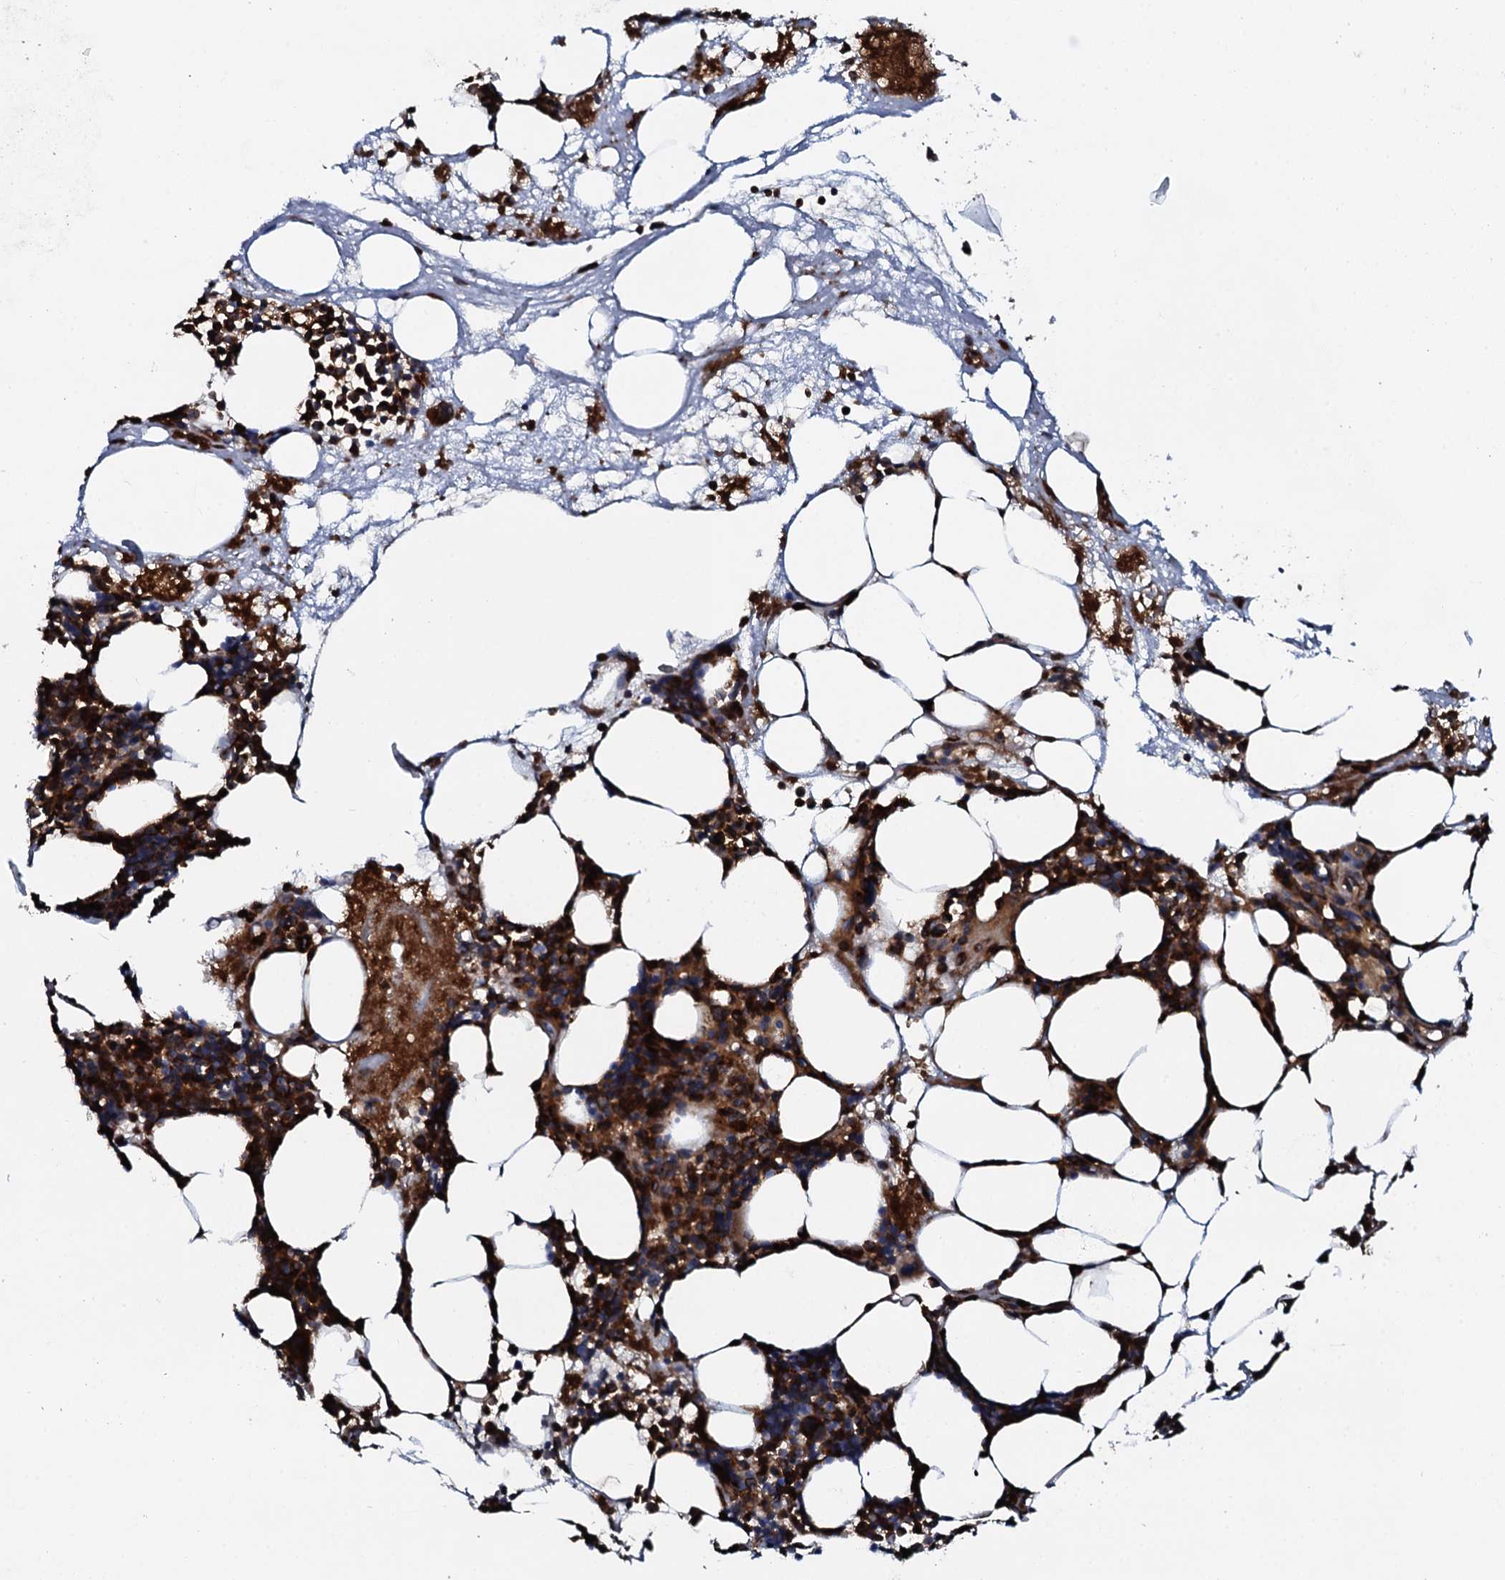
{"staining": {"intensity": "strong", "quantity": "25%-75%", "location": "cytoplasmic/membranous"}, "tissue": "bone marrow", "cell_type": "Hematopoietic cells", "image_type": "normal", "snomed": [{"axis": "morphology", "description": "Normal tissue, NOS"}, {"axis": "topography", "description": "Bone marrow"}], "caption": "A histopathology image showing strong cytoplasmic/membranous staining in about 25%-75% of hematopoietic cells in unremarkable bone marrow, as visualized by brown immunohistochemical staining.", "gene": "VAMP8", "patient": {"sex": "male", "age": 80}}